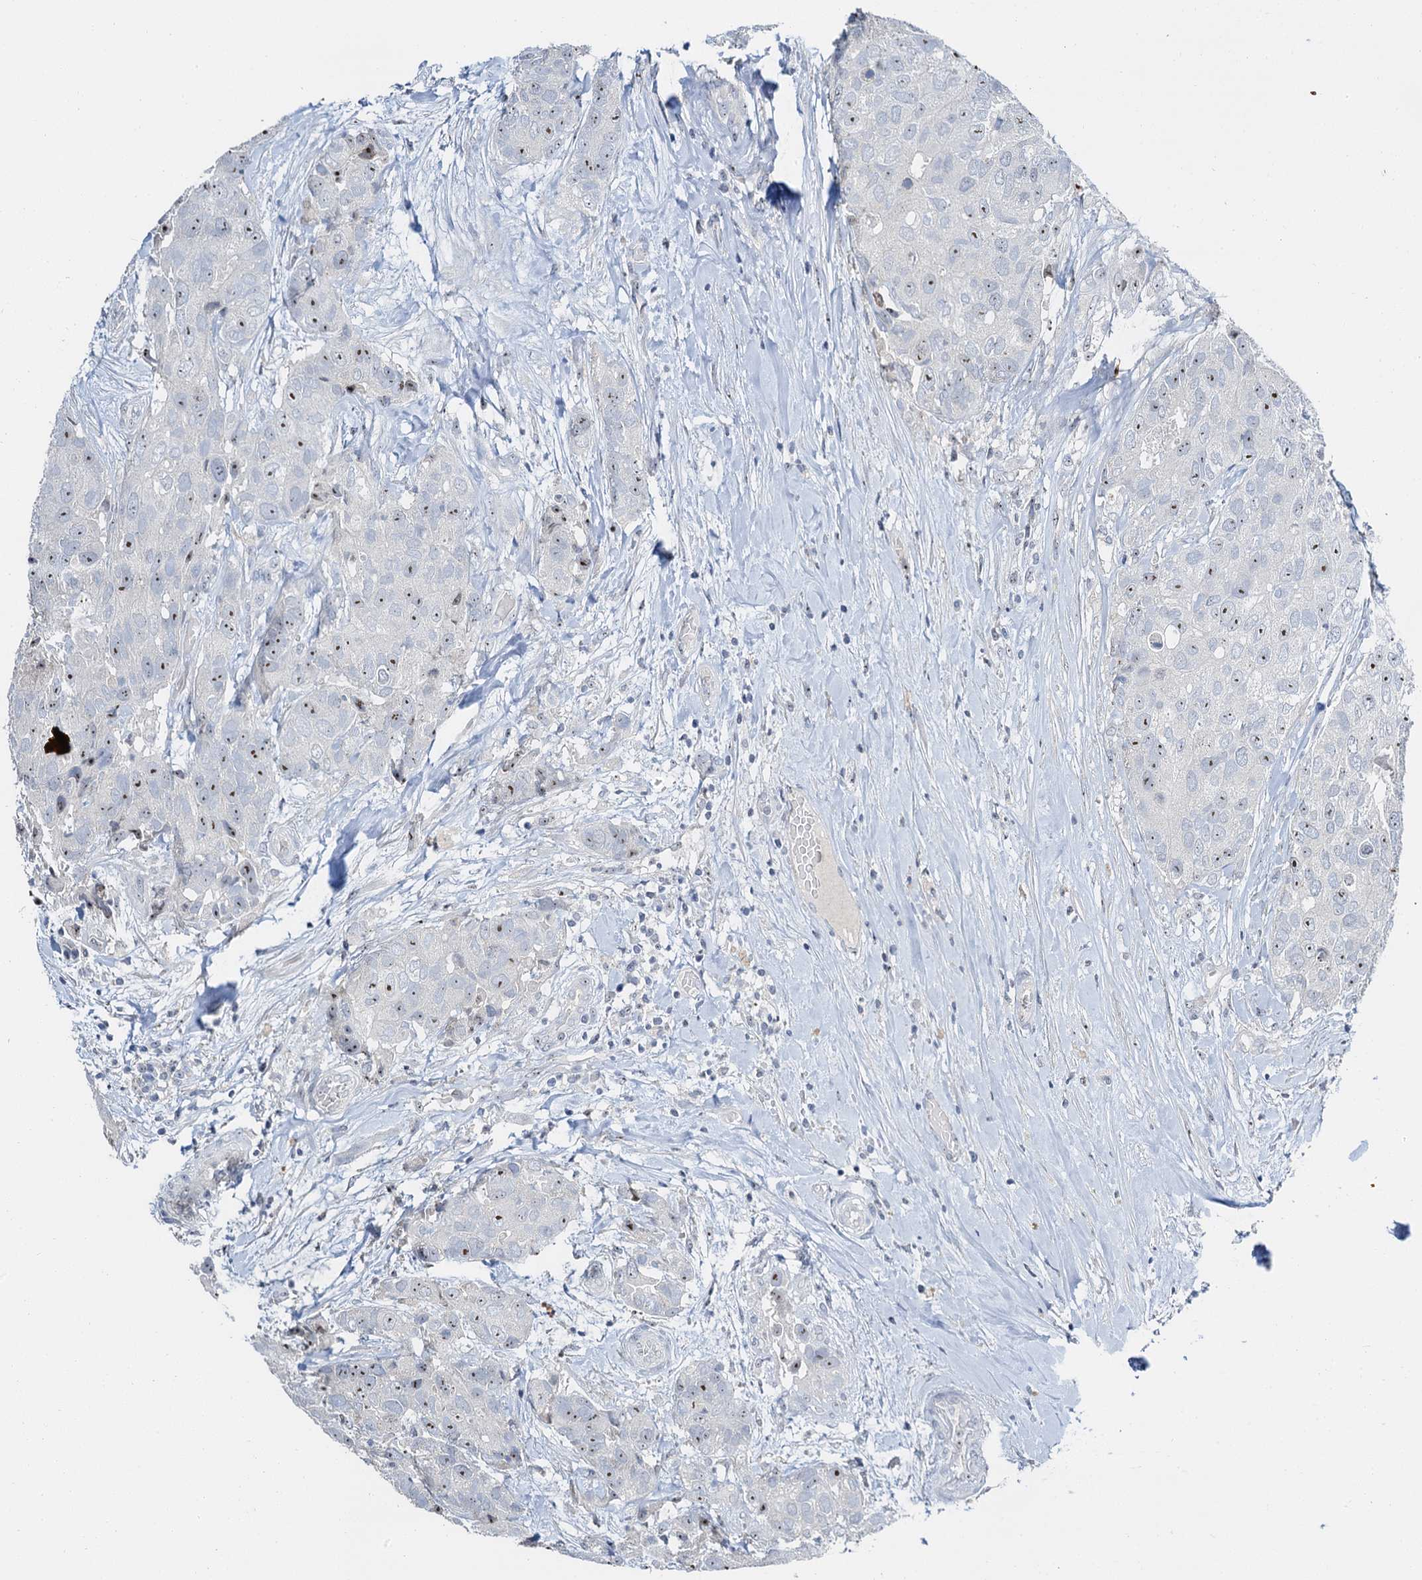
{"staining": {"intensity": "moderate", "quantity": "25%-75%", "location": "nuclear"}, "tissue": "breast cancer", "cell_type": "Tumor cells", "image_type": "cancer", "snomed": [{"axis": "morphology", "description": "Duct carcinoma"}, {"axis": "topography", "description": "Breast"}], "caption": "Breast cancer stained with a protein marker exhibits moderate staining in tumor cells.", "gene": "NOP2", "patient": {"sex": "female", "age": 62}}